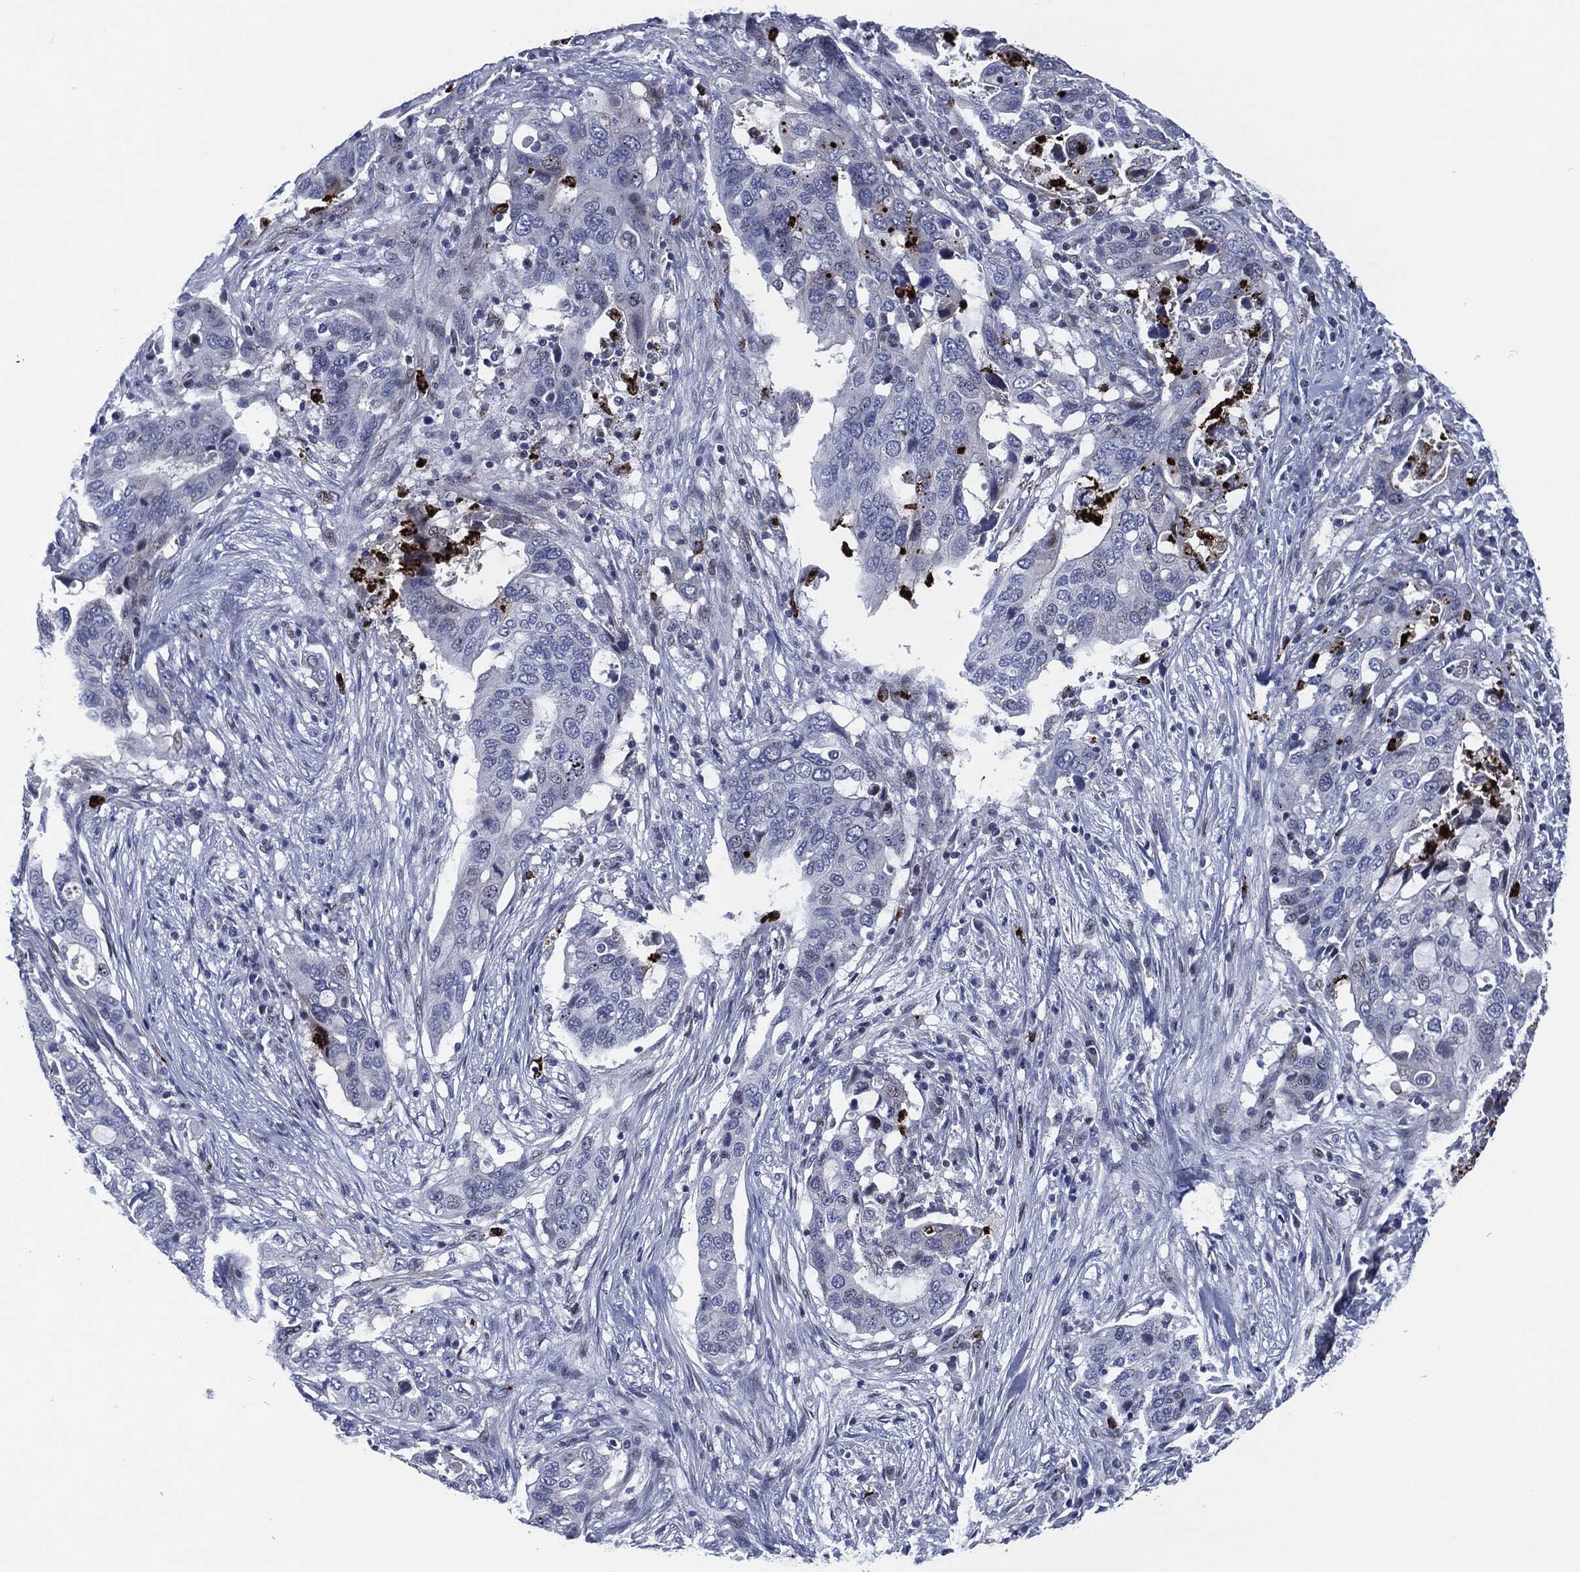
{"staining": {"intensity": "negative", "quantity": "none", "location": "none"}, "tissue": "stomach cancer", "cell_type": "Tumor cells", "image_type": "cancer", "snomed": [{"axis": "morphology", "description": "Adenocarcinoma, NOS"}, {"axis": "topography", "description": "Stomach"}], "caption": "Adenocarcinoma (stomach) stained for a protein using immunohistochemistry (IHC) reveals no positivity tumor cells.", "gene": "MPO", "patient": {"sex": "male", "age": 54}}